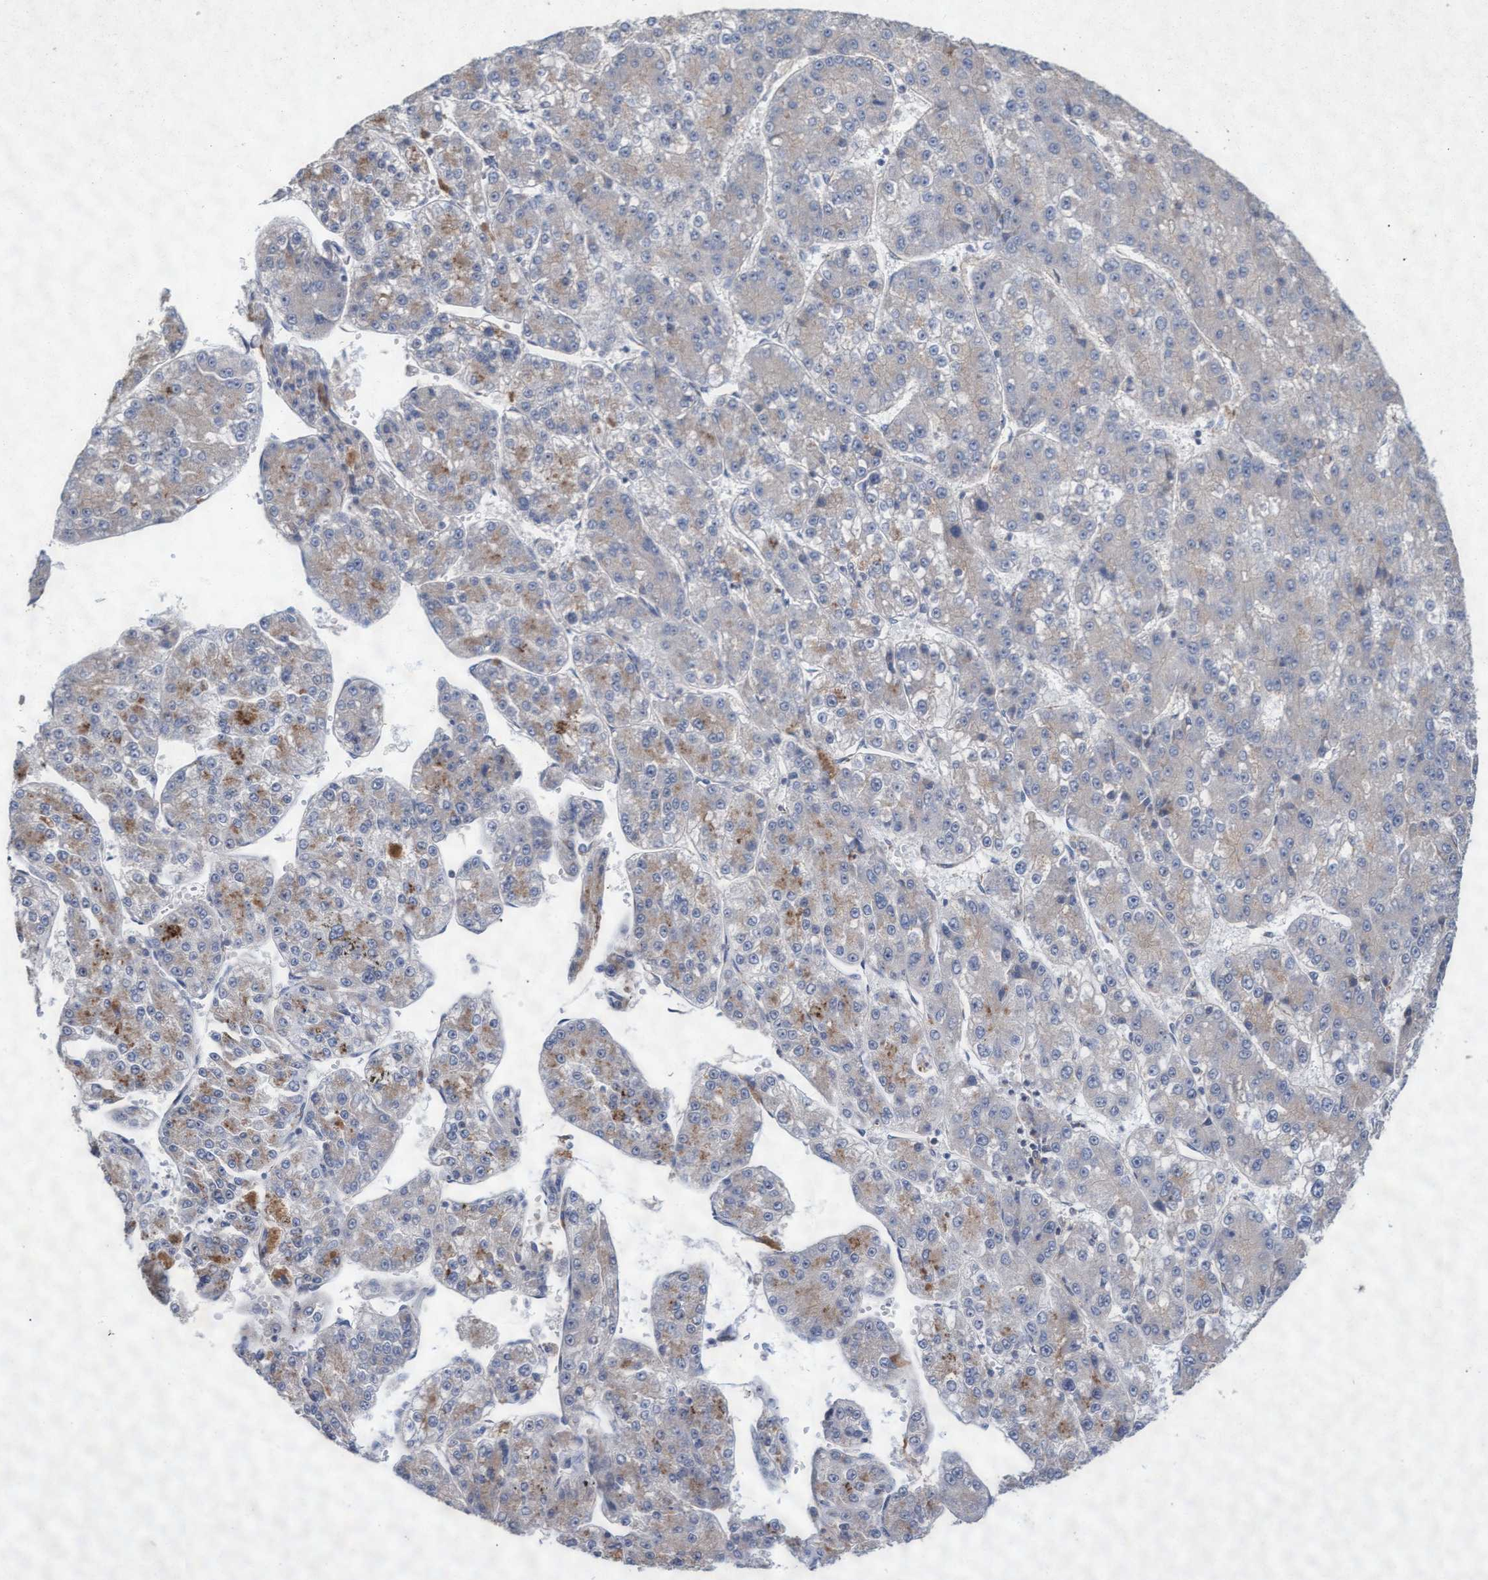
{"staining": {"intensity": "weak", "quantity": "<25%", "location": "cytoplasmic/membranous"}, "tissue": "liver cancer", "cell_type": "Tumor cells", "image_type": "cancer", "snomed": [{"axis": "morphology", "description": "Carcinoma, Hepatocellular, NOS"}, {"axis": "topography", "description": "Liver"}], "caption": "IHC of human liver cancer (hepatocellular carcinoma) reveals no positivity in tumor cells.", "gene": "ABCF2", "patient": {"sex": "female", "age": 73}}